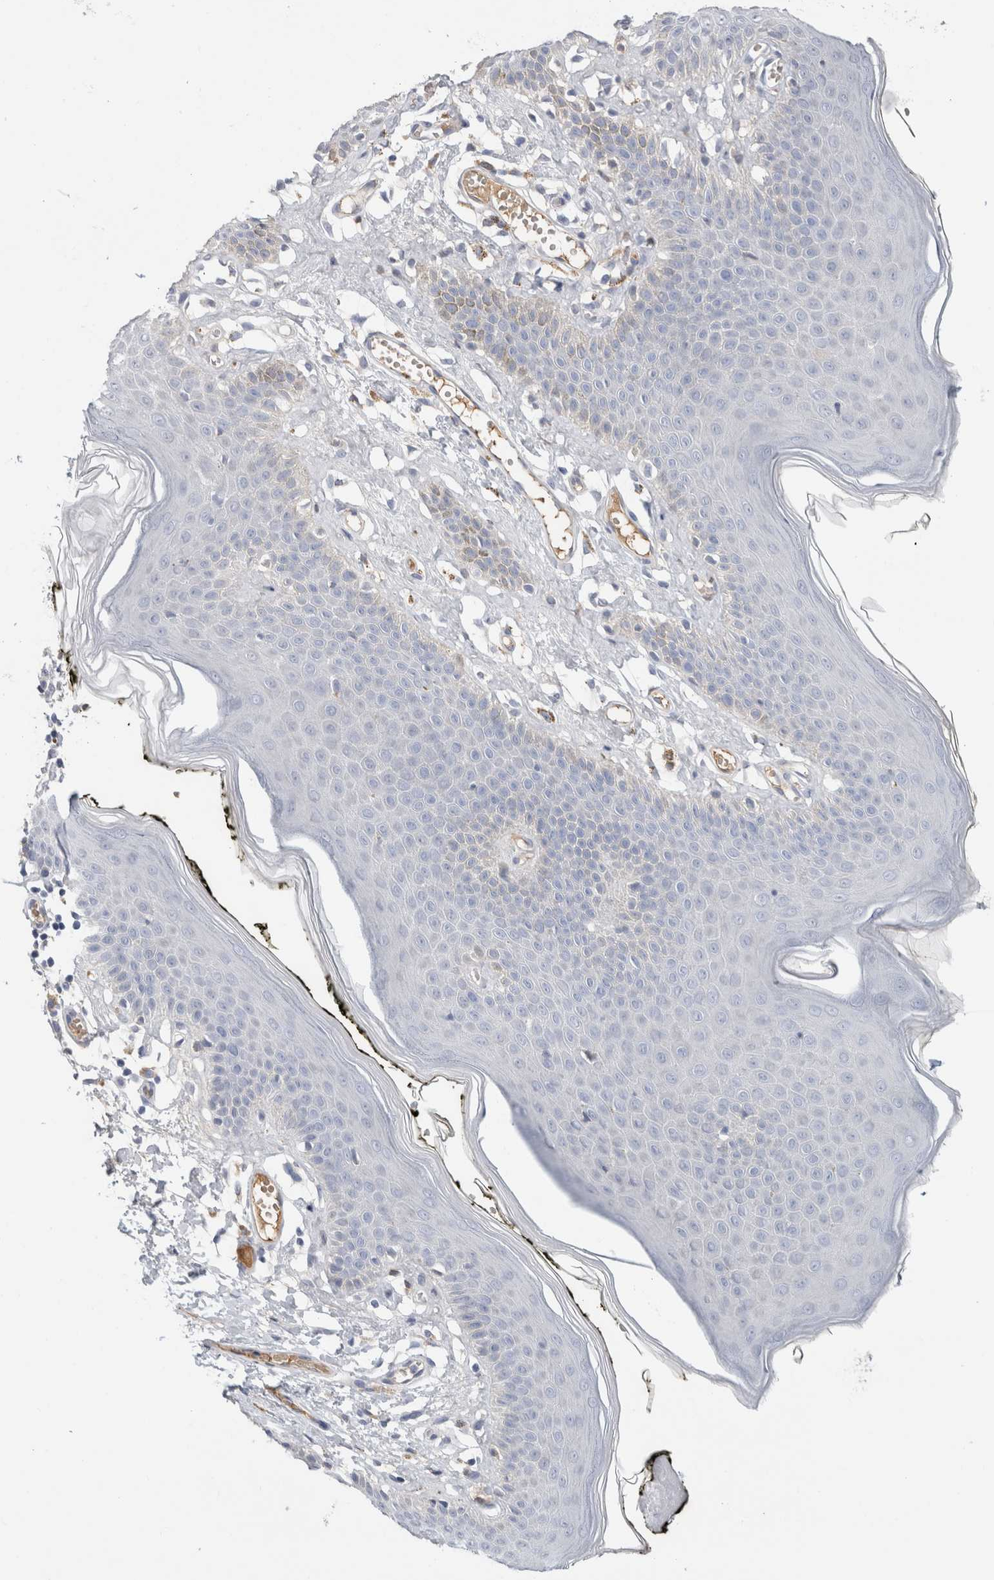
{"staining": {"intensity": "negative", "quantity": "none", "location": "none"}, "tissue": "skin", "cell_type": "Epidermal cells", "image_type": "normal", "snomed": [{"axis": "morphology", "description": "Normal tissue, NOS"}, {"axis": "morphology", "description": "Inflammation, NOS"}, {"axis": "topography", "description": "Vulva"}], "caption": "This is an immunohistochemistry histopathology image of benign human skin. There is no staining in epidermal cells.", "gene": "SCGB1A1", "patient": {"sex": "female", "age": 84}}